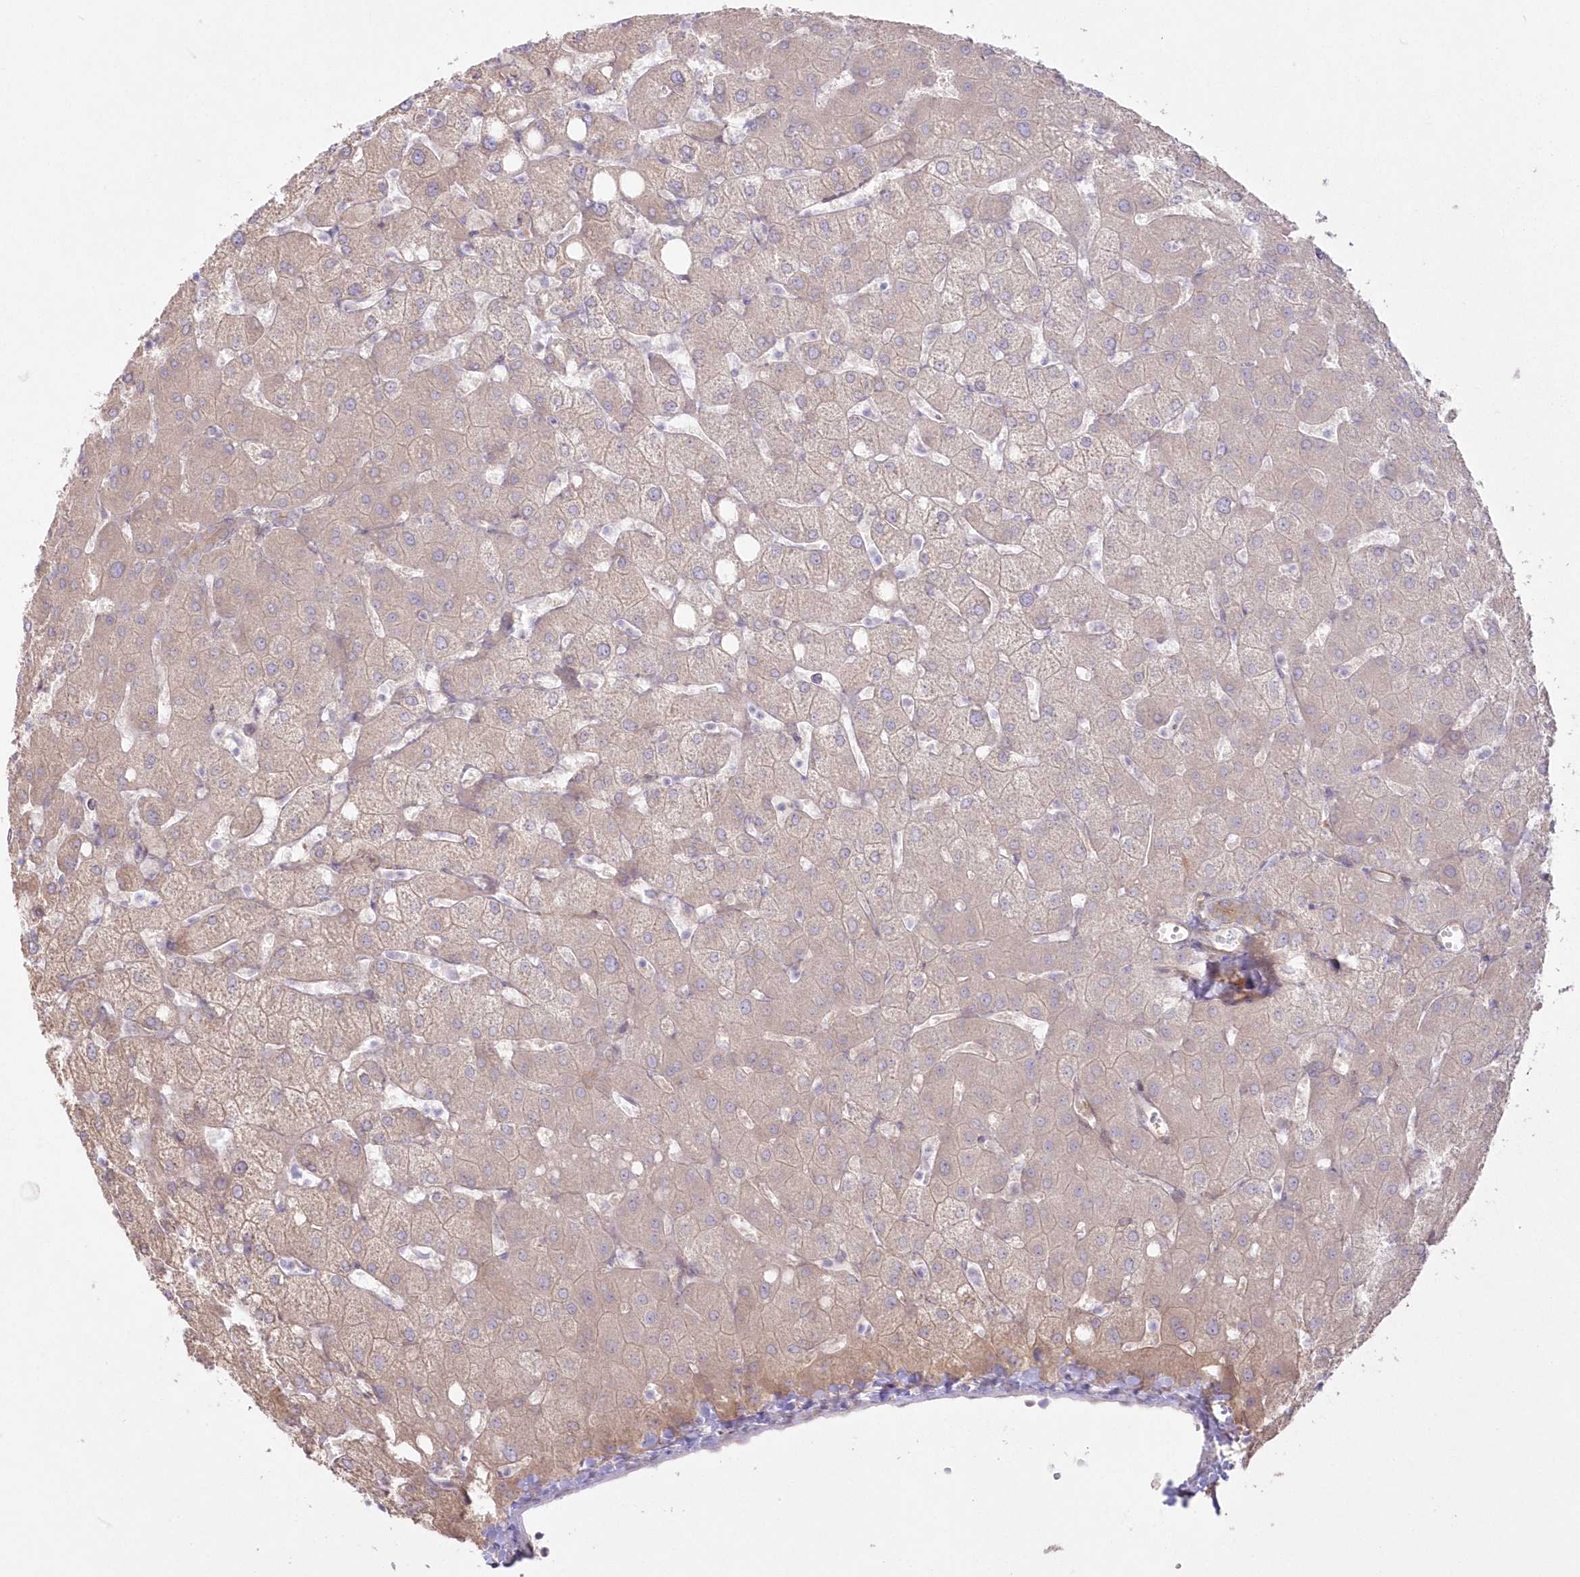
{"staining": {"intensity": "weak", "quantity": "<25%", "location": "cytoplasmic/membranous"}, "tissue": "liver", "cell_type": "Cholangiocytes", "image_type": "normal", "snomed": [{"axis": "morphology", "description": "Normal tissue, NOS"}, {"axis": "topography", "description": "Liver"}], "caption": "Immunohistochemical staining of unremarkable liver displays no significant positivity in cholangiocytes. (DAB (3,3'-diaminobenzidine) immunohistochemistry visualized using brightfield microscopy, high magnification).", "gene": "SH3PXD2B", "patient": {"sex": "female", "age": 54}}